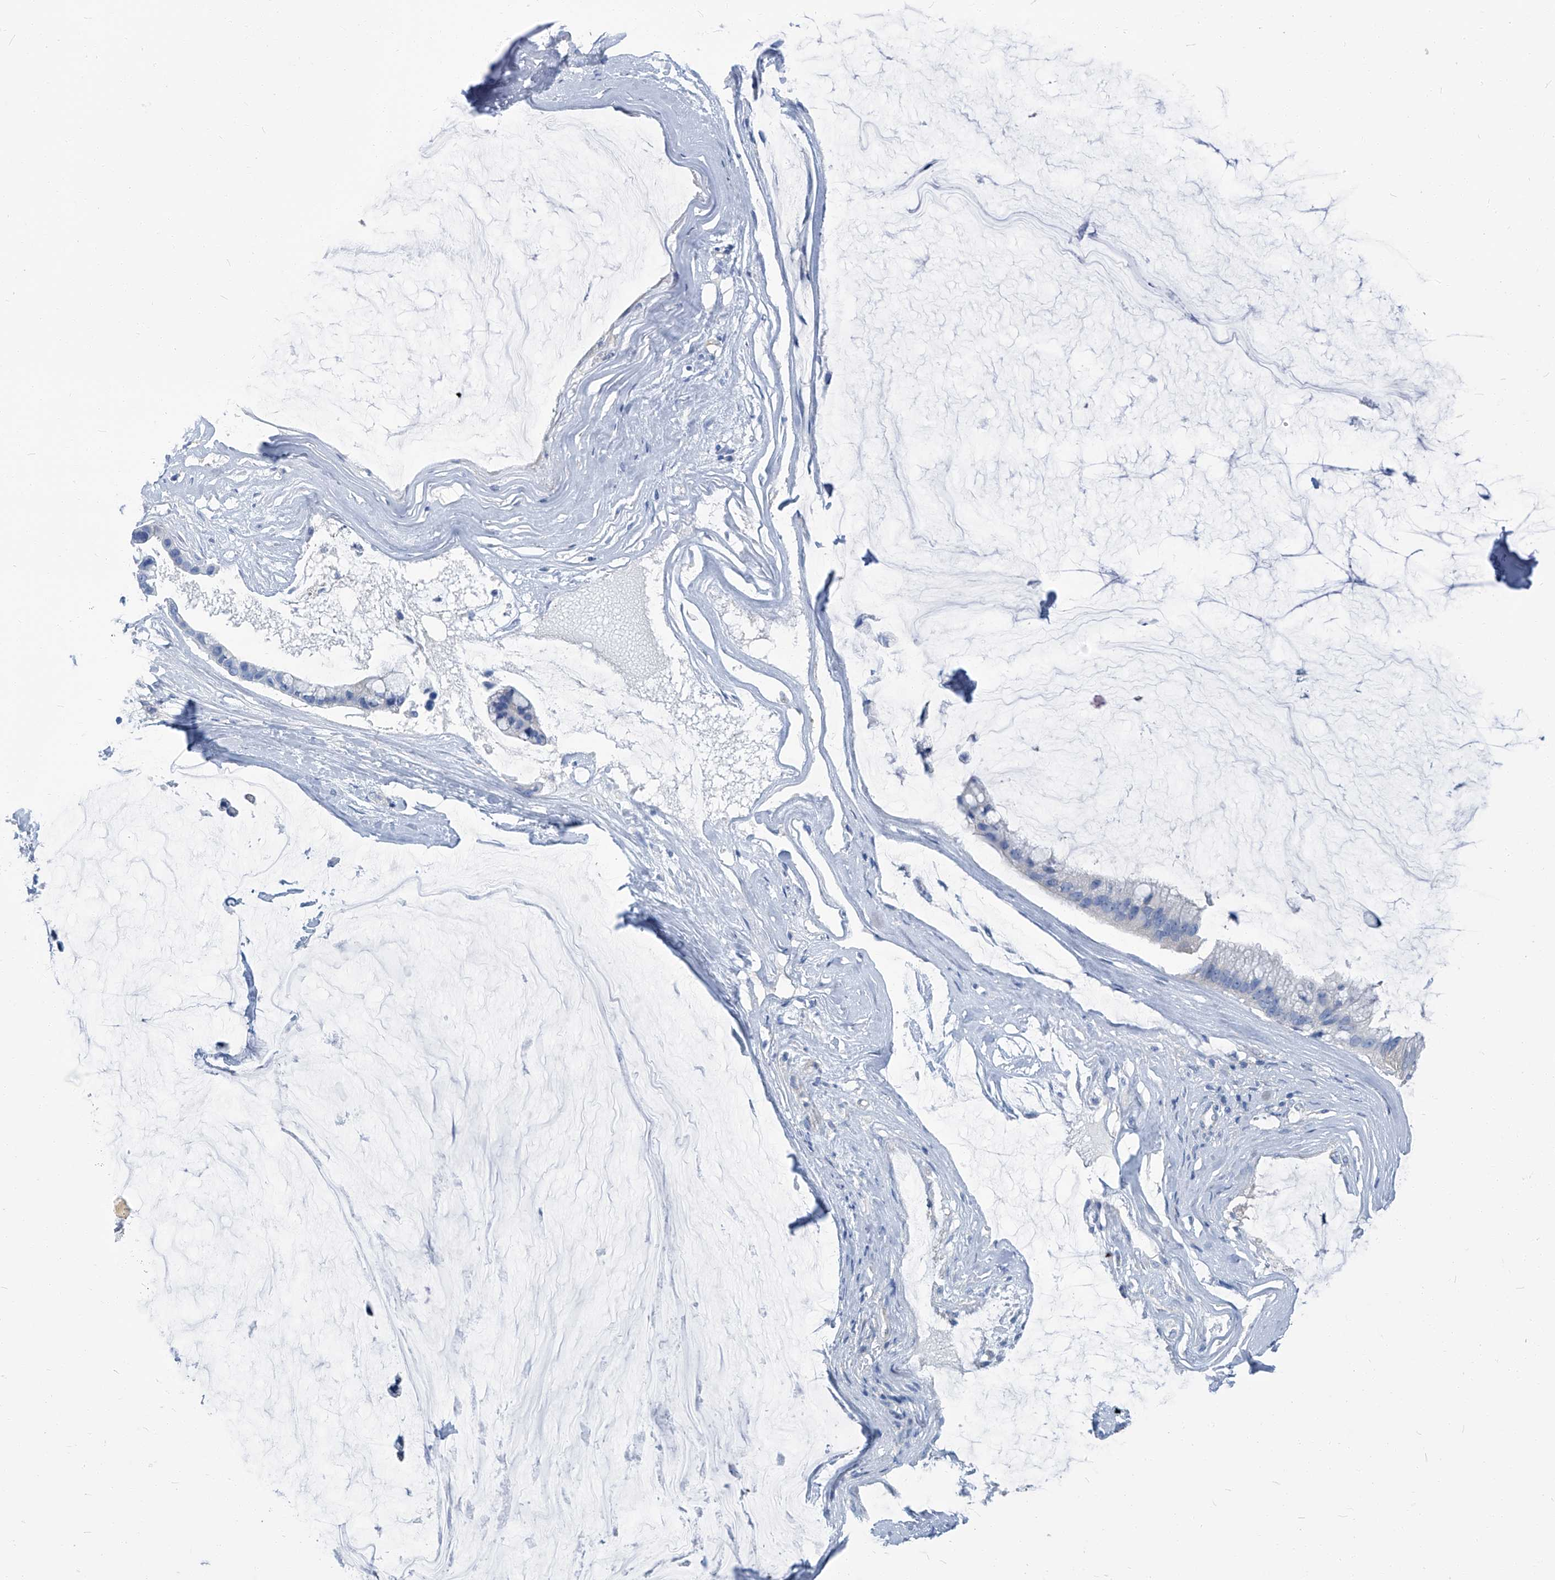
{"staining": {"intensity": "negative", "quantity": "none", "location": "none"}, "tissue": "ovarian cancer", "cell_type": "Tumor cells", "image_type": "cancer", "snomed": [{"axis": "morphology", "description": "Cystadenocarcinoma, mucinous, NOS"}, {"axis": "topography", "description": "Ovary"}], "caption": "Protein analysis of ovarian cancer shows no significant positivity in tumor cells.", "gene": "PFKL", "patient": {"sex": "female", "age": 39}}